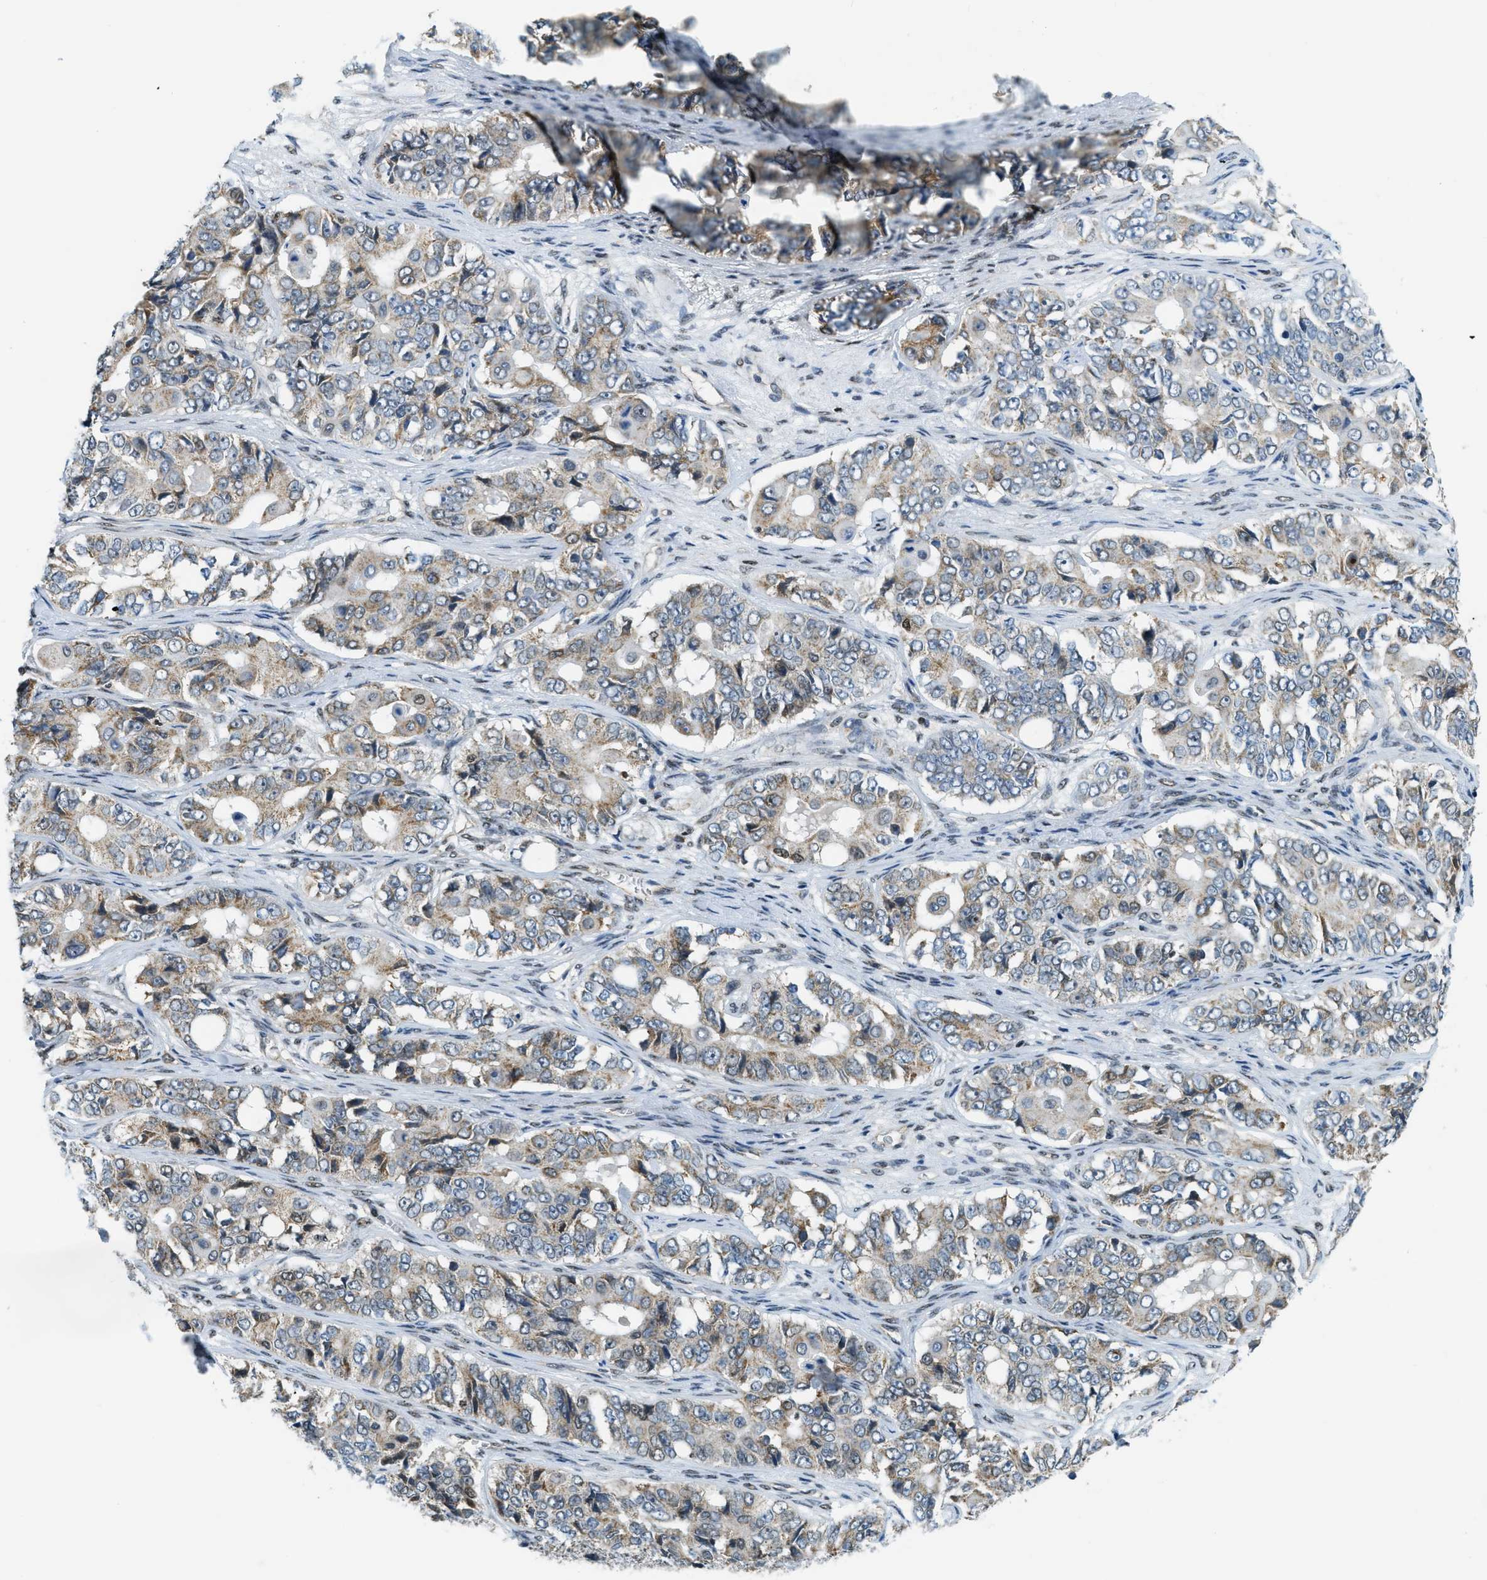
{"staining": {"intensity": "weak", "quantity": ">75%", "location": "cytoplasmic/membranous"}, "tissue": "ovarian cancer", "cell_type": "Tumor cells", "image_type": "cancer", "snomed": [{"axis": "morphology", "description": "Carcinoma, endometroid"}, {"axis": "topography", "description": "Ovary"}], "caption": "A brown stain labels weak cytoplasmic/membranous expression of a protein in human ovarian endometroid carcinoma tumor cells.", "gene": "SP100", "patient": {"sex": "female", "age": 51}}